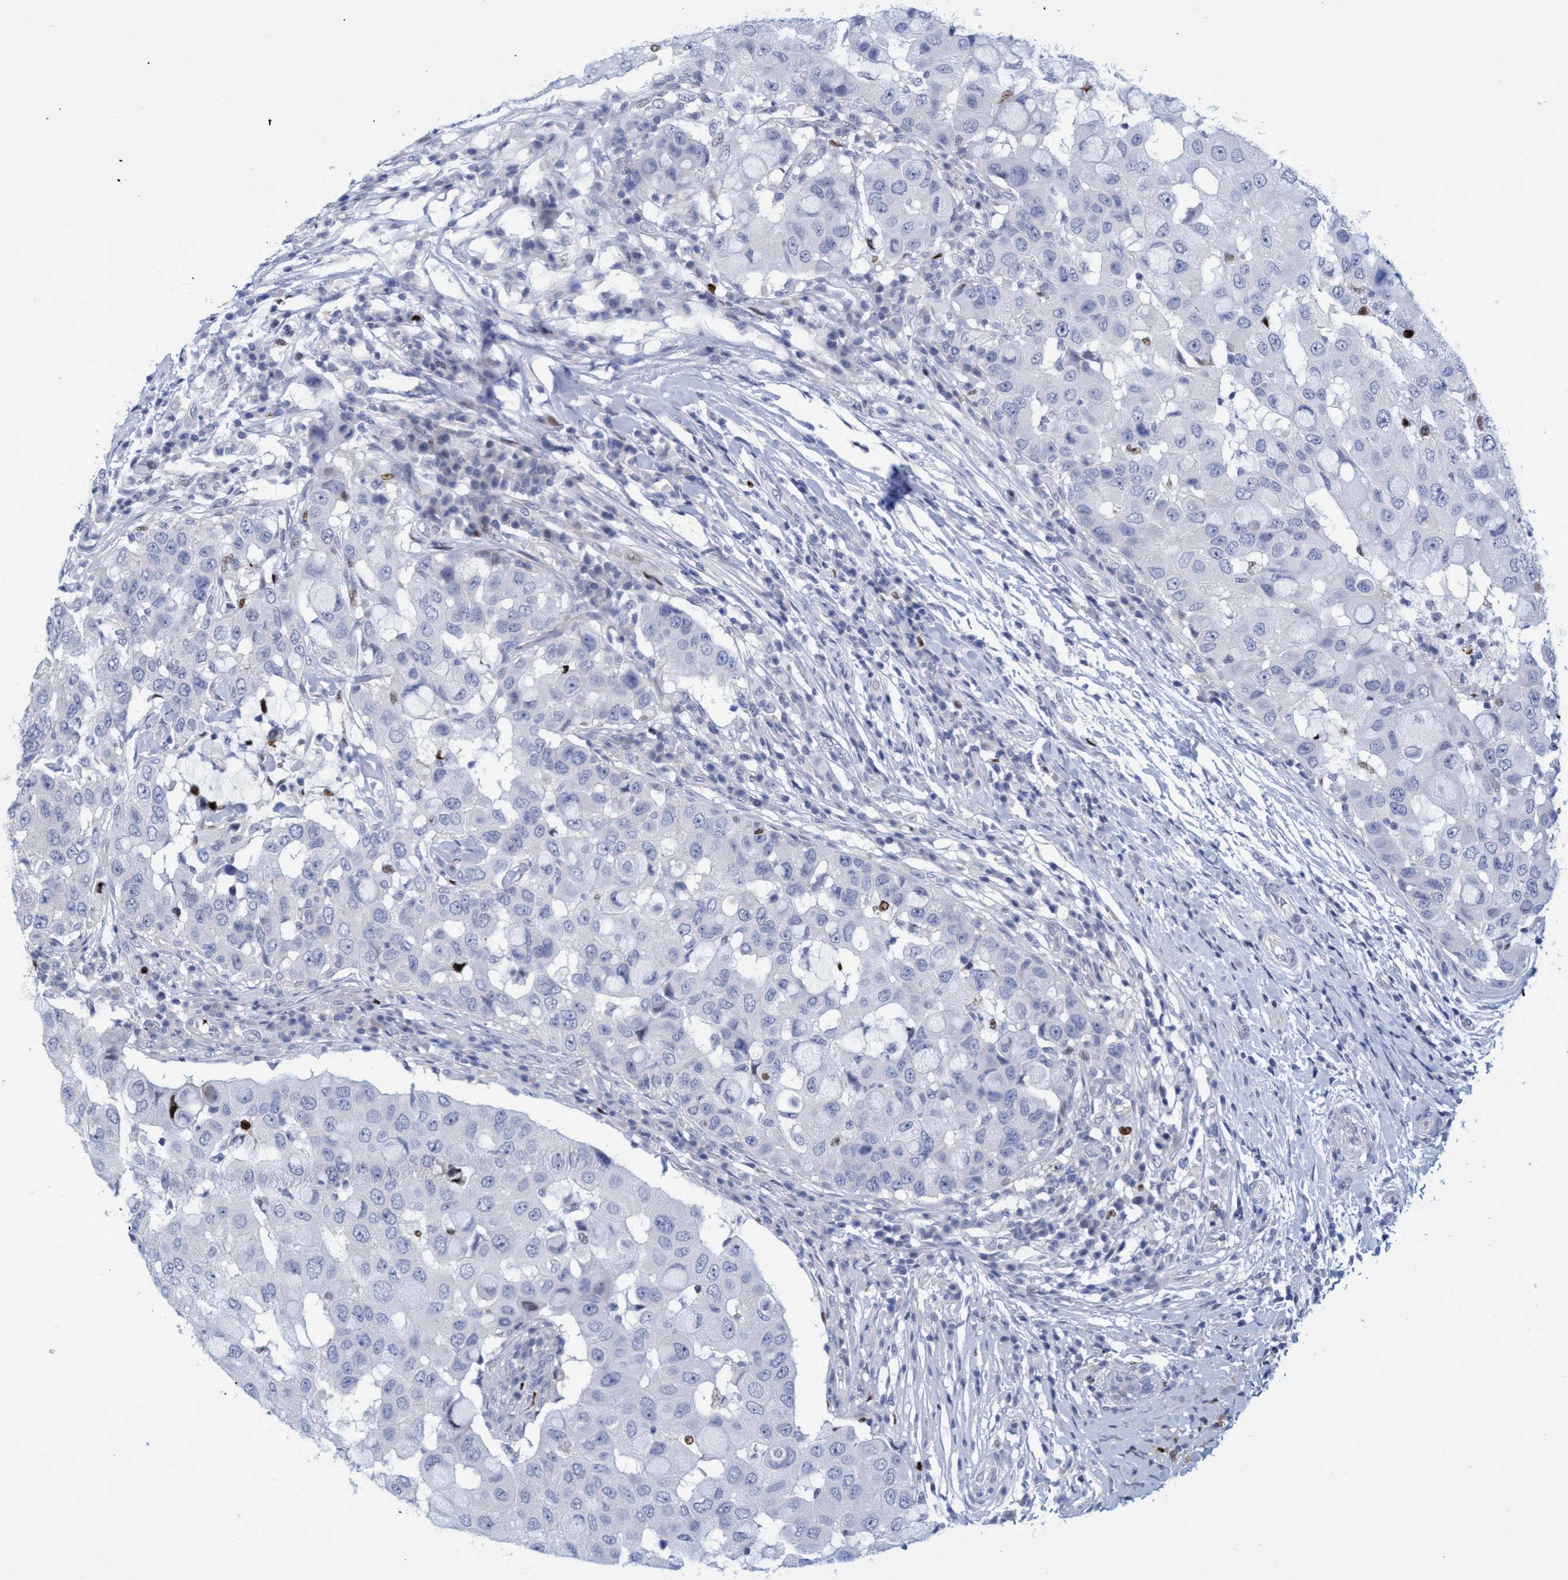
{"staining": {"intensity": "negative", "quantity": "none", "location": "none"}, "tissue": "breast cancer", "cell_type": "Tumor cells", "image_type": "cancer", "snomed": [{"axis": "morphology", "description": "Duct carcinoma"}, {"axis": "topography", "description": "Breast"}], "caption": "Tumor cells show no significant protein expression in breast cancer (infiltrating ductal carcinoma).", "gene": "R3HCC1", "patient": {"sex": "female", "age": 27}}